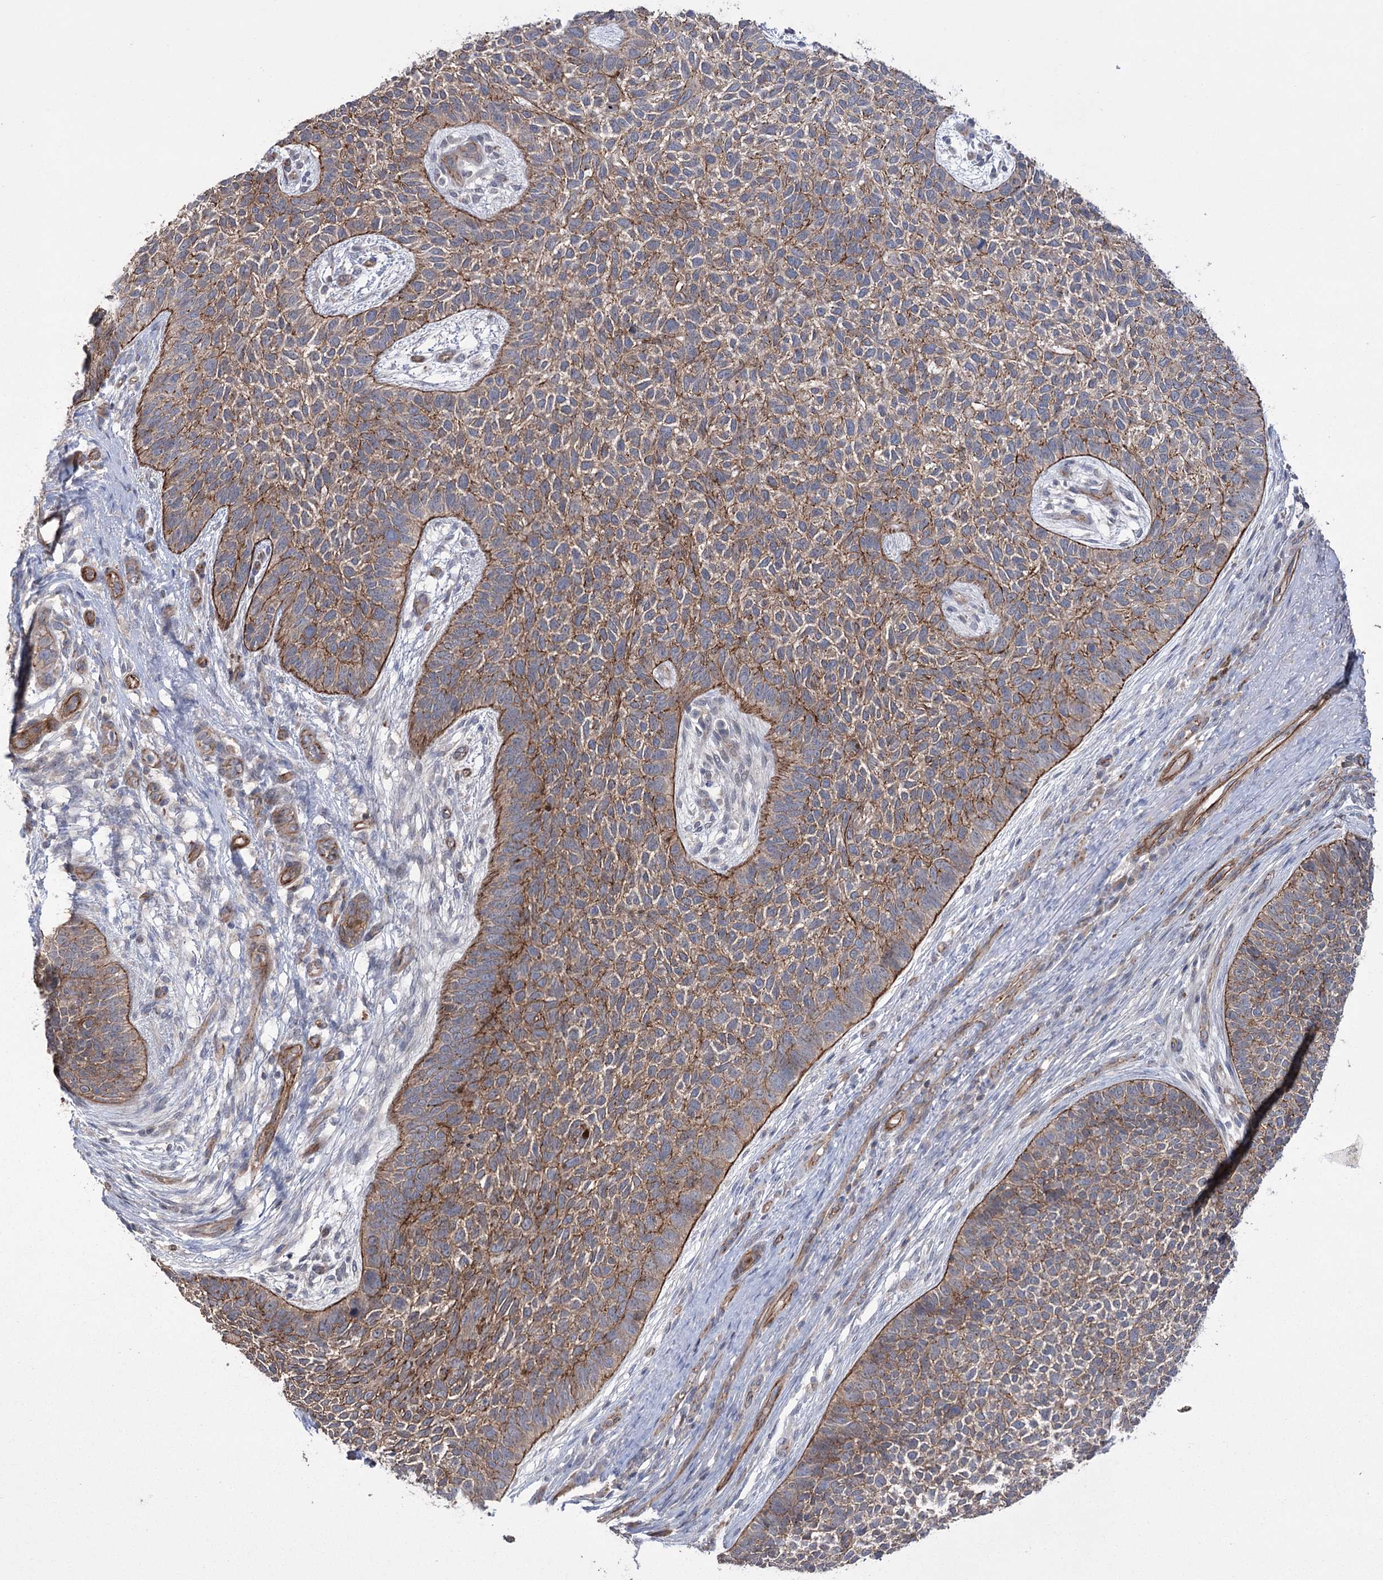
{"staining": {"intensity": "moderate", "quantity": ">75%", "location": "cytoplasmic/membranous"}, "tissue": "skin cancer", "cell_type": "Tumor cells", "image_type": "cancer", "snomed": [{"axis": "morphology", "description": "Basal cell carcinoma"}, {"axis": "topography", "description": "Skin"}], "caption": "This histopathology image demonstrates immunohistochemistry staining of human skin basal cell carcinoma, with medium moderate cytoplasmic/membranous expression in about >75% of tumor cells.", "gene": "TRIM71", "patient": {"sex": "female", "age": 84}}